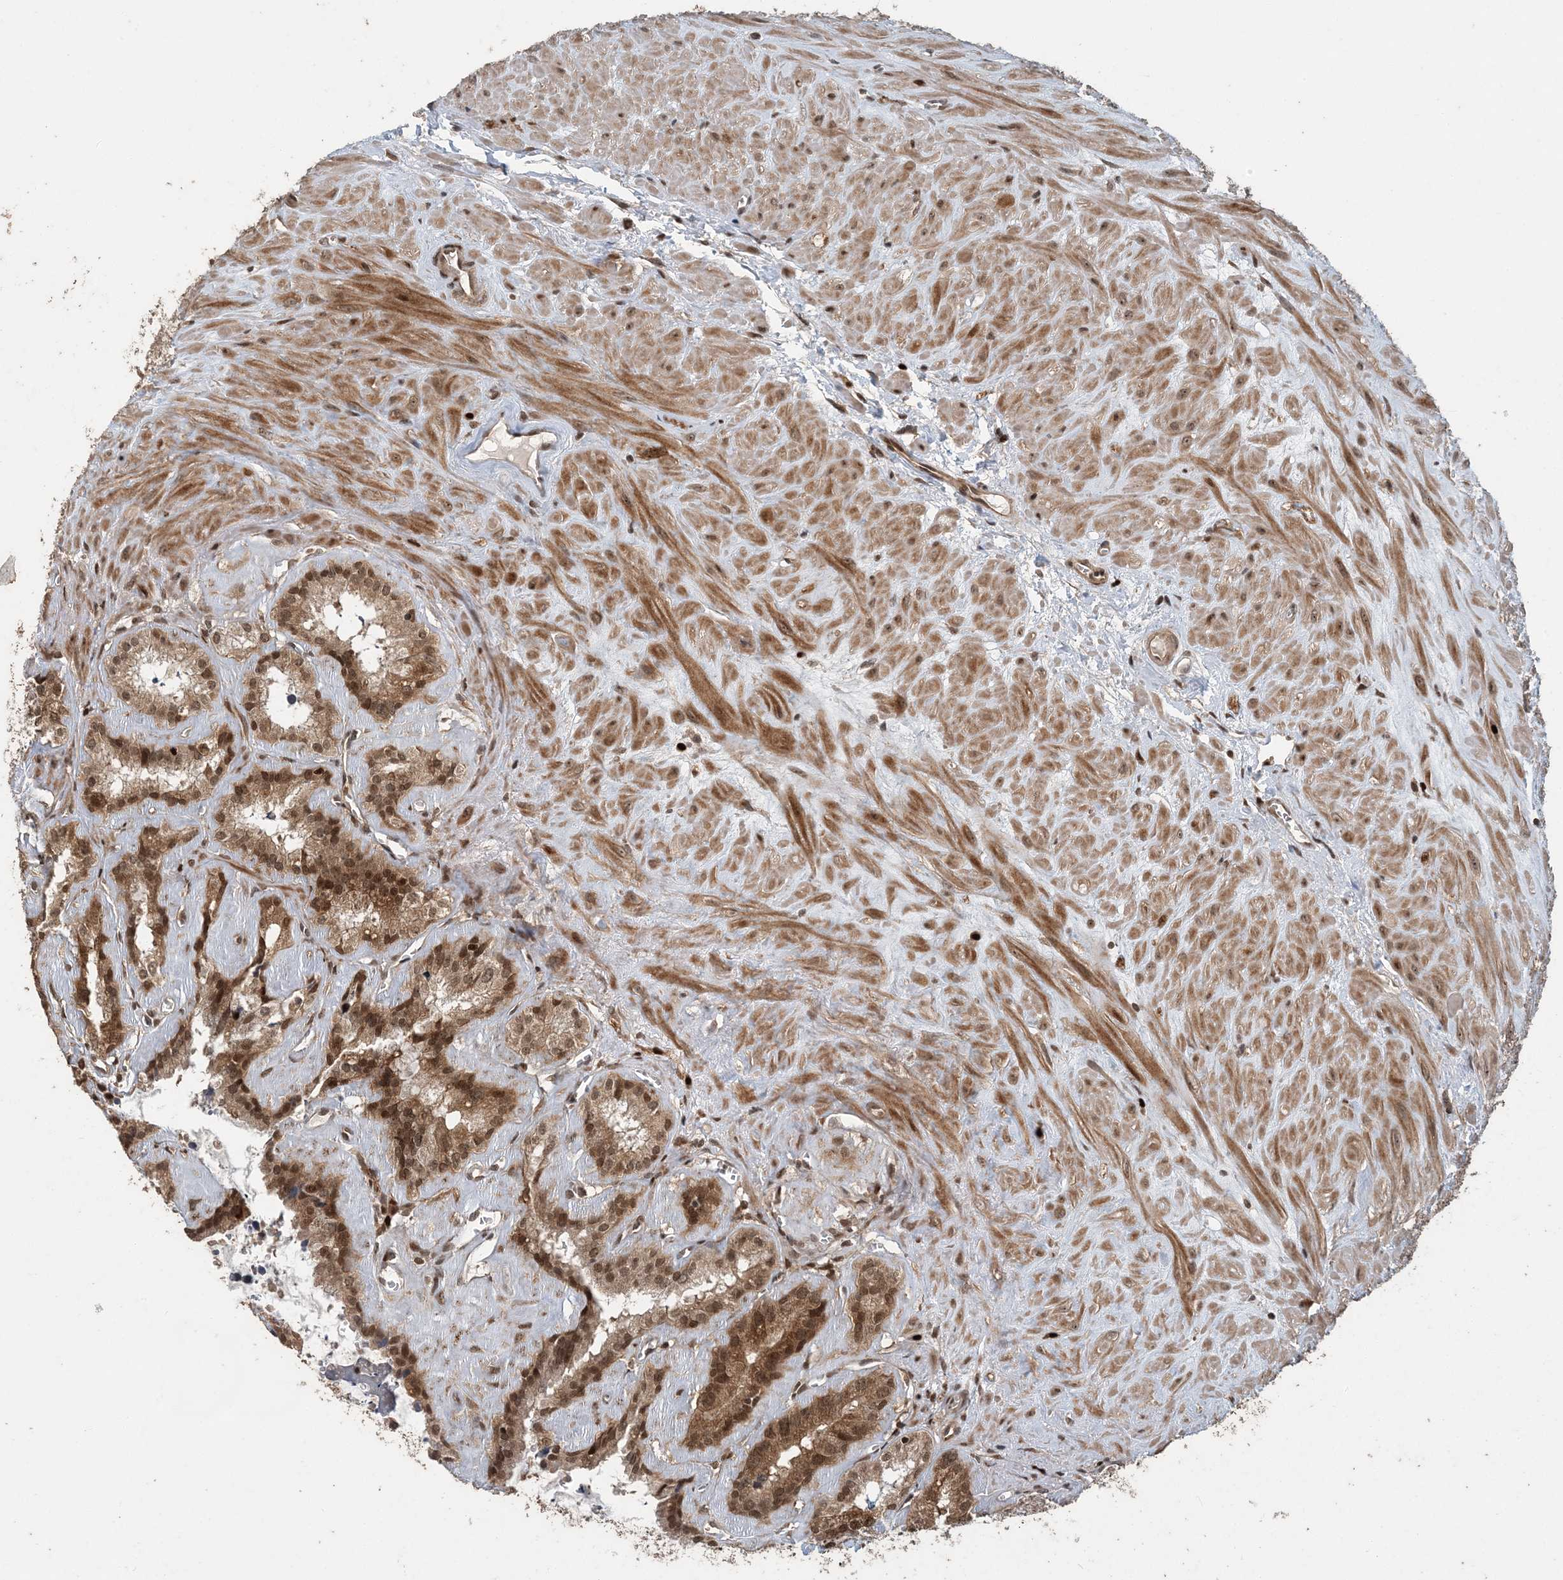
{"staining": {"intensity": "strong", "quantity": ">75%", "location": "cytoplasmic/membranous,nuclear"}, "tissue": "seminal vesicle", "cell_type": "Glandular cells", "image_type": "normal", "snomed": [{"axis": "morphology", "description": "Normal tissue, NOS"}, {"axis": "topography", "description": "Prostate"}, {"axis": "topography", "description": "Seminal veicle"}], "caption": "Human seminal vesicle stained with a brown dye demonstrates strong cytoplasmic/membranous,nuclear positive staining in about >75% of glandular cells.", "gene": "ATP13A2", "patient": {"sex": "male", "age": 59}}